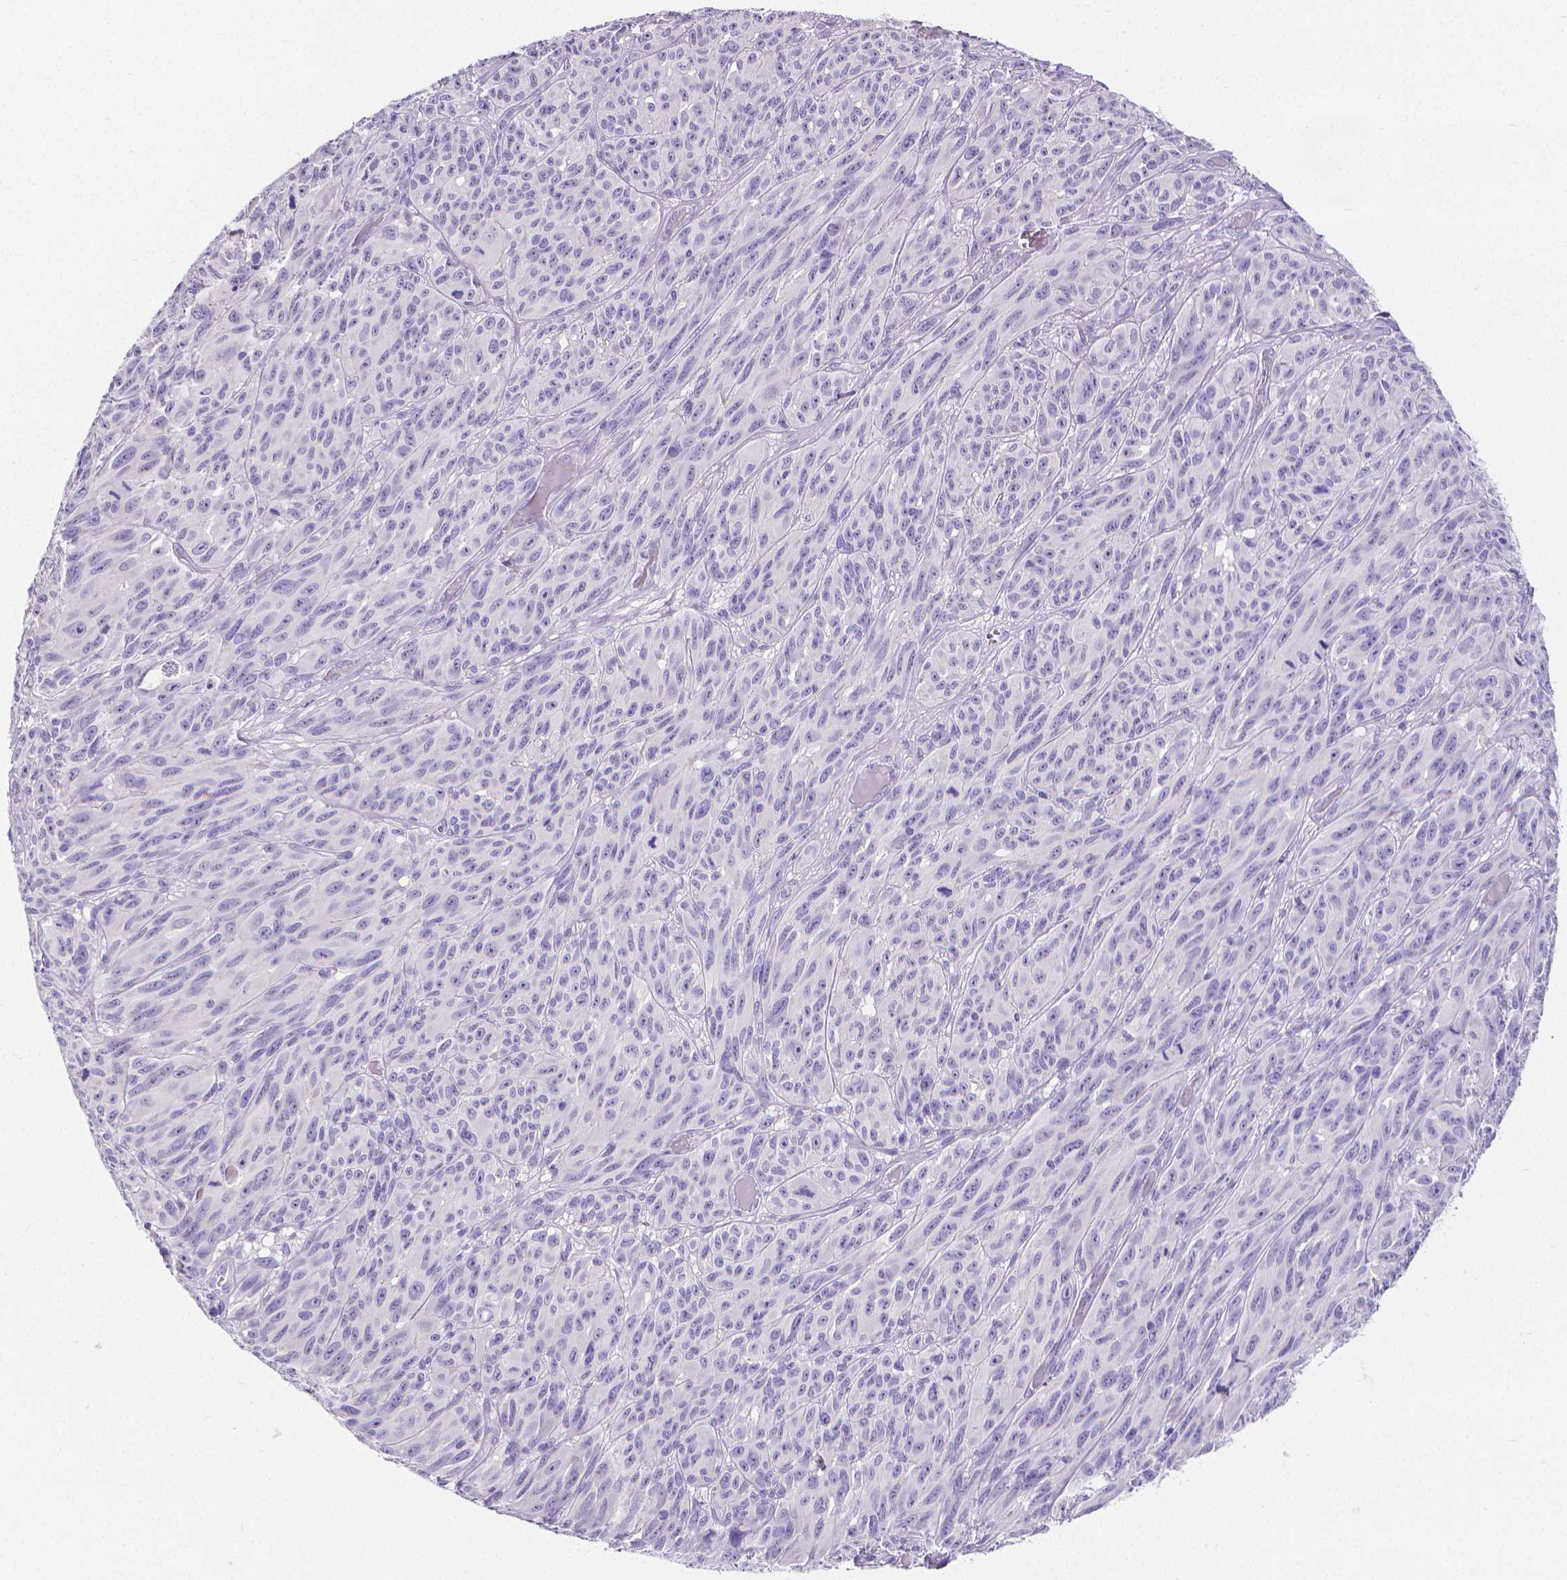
{"staining": {"intensity": "negative", "quantity": "none", "location": "none"}, "tissue": "melanoma", "cell_type": "Tumor cells", "image_type": "cancer", "snomed": [{"axis": "morphology", "description": "Malignant melanoma, NOS"}, {"axis": "topography", "description": "Vulva, labia, clitoris and Bartholin´s gland, NO"}], "caption": "A high-resolution histopathology image shows immunohistochemistry staining of malignant melanoma, which demonstrates no significant positivity in tumor cells. Nuclei are stained in blue.", "gene": "MMP9", "patient": {"sex": "female", "age": 75}}